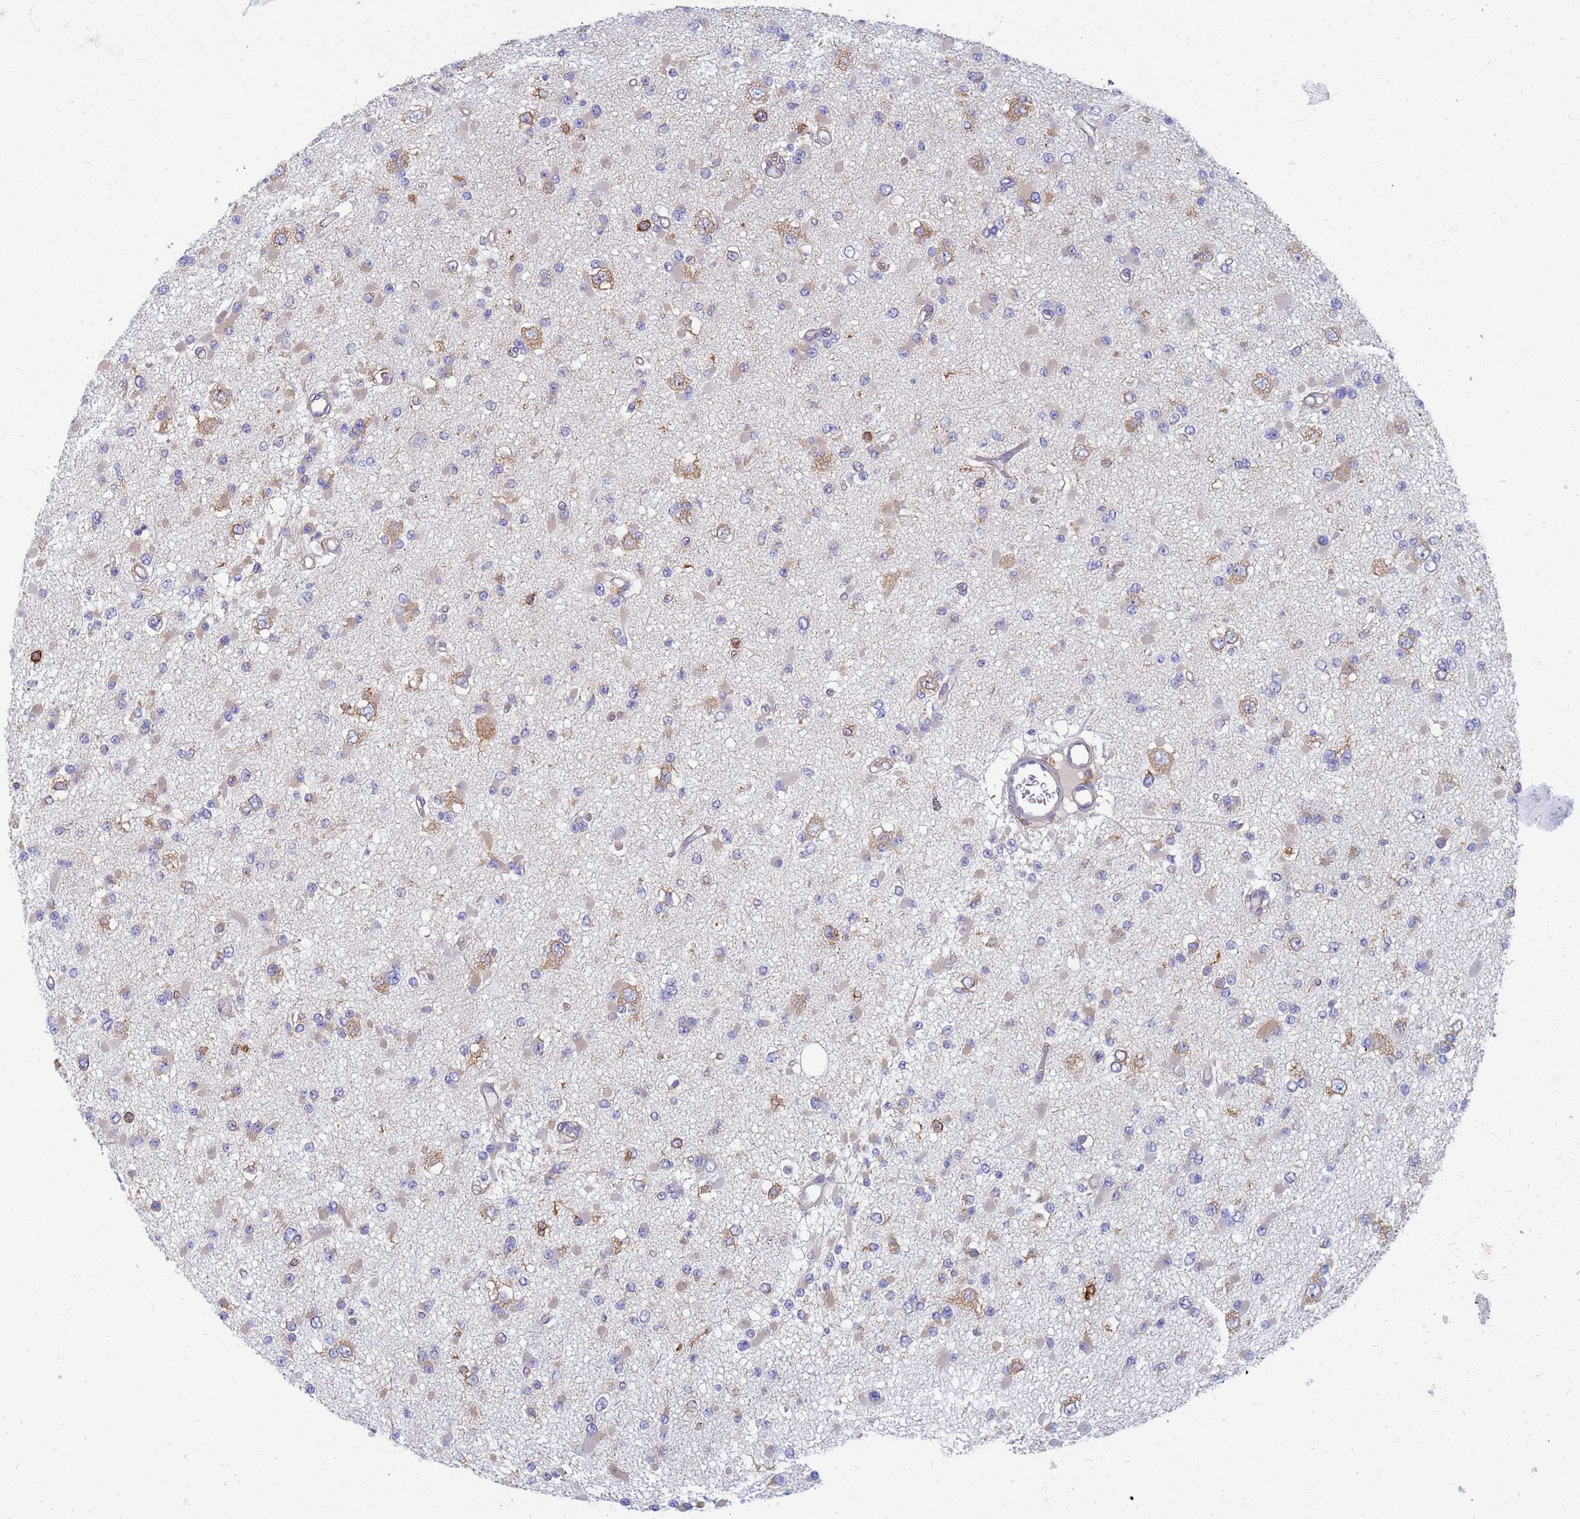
{"staining": {"intensity": "moderate", "quantity": "<25%", "location": "cytoplasmic/membranous"}, "tissue": "glioma", "cell_type": "Tumor cells", "image_type": "cancer", "snomed": [{"axis": "morphology", "description": "Glioma, malignant, Low grade"}, {"axis": "topography", "description": "Brain"}], "caption": "The immunohistochemical stain labels moderate cytoplasmic/membranous expression in tumor cells of glioma tissue.", "gene": "EEA1", "patient": {"sex": "female", "age": 22}}